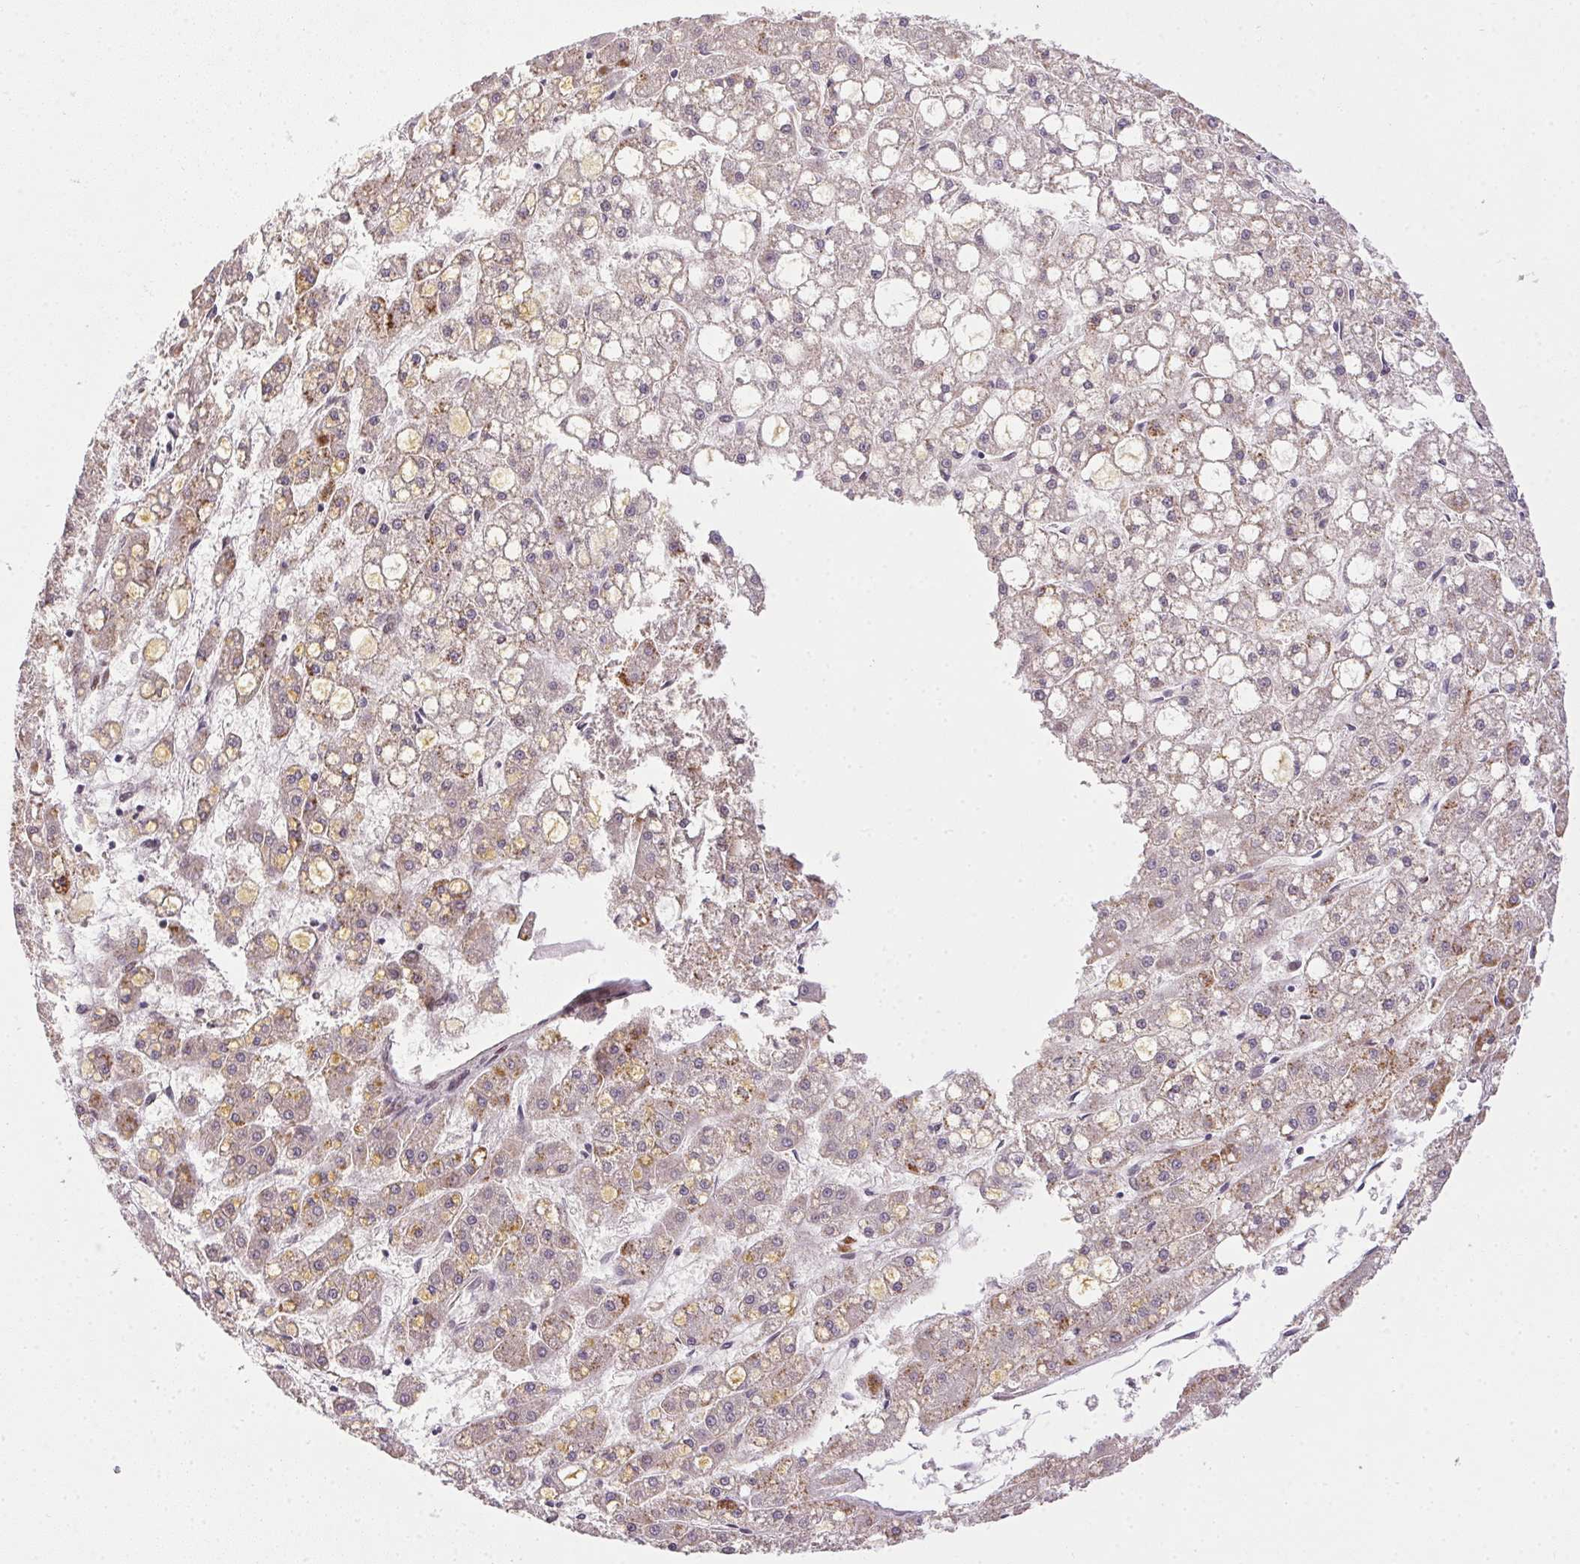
{"staining": {"intensity": "weak", "quantity": "<25%", "location": "cytoplasmic/membranous"}, "tissue": "liver cancer", "cell_type": "Tumor cells", "image_type": "cancer", "snomed": [{"axis": "morphology", "description": "Carcinoma, Hepatocellular, NOS"}, {"axis": "topography", "description": "Liver"}], "caption": "A photomicrograph of liver cancer (hepatocellular carcinoma) stained for a protein exhibits no brown staining in tumor cells.", "gene": "PPP4R4", "patient": {"sex": "male", "age": 67}}